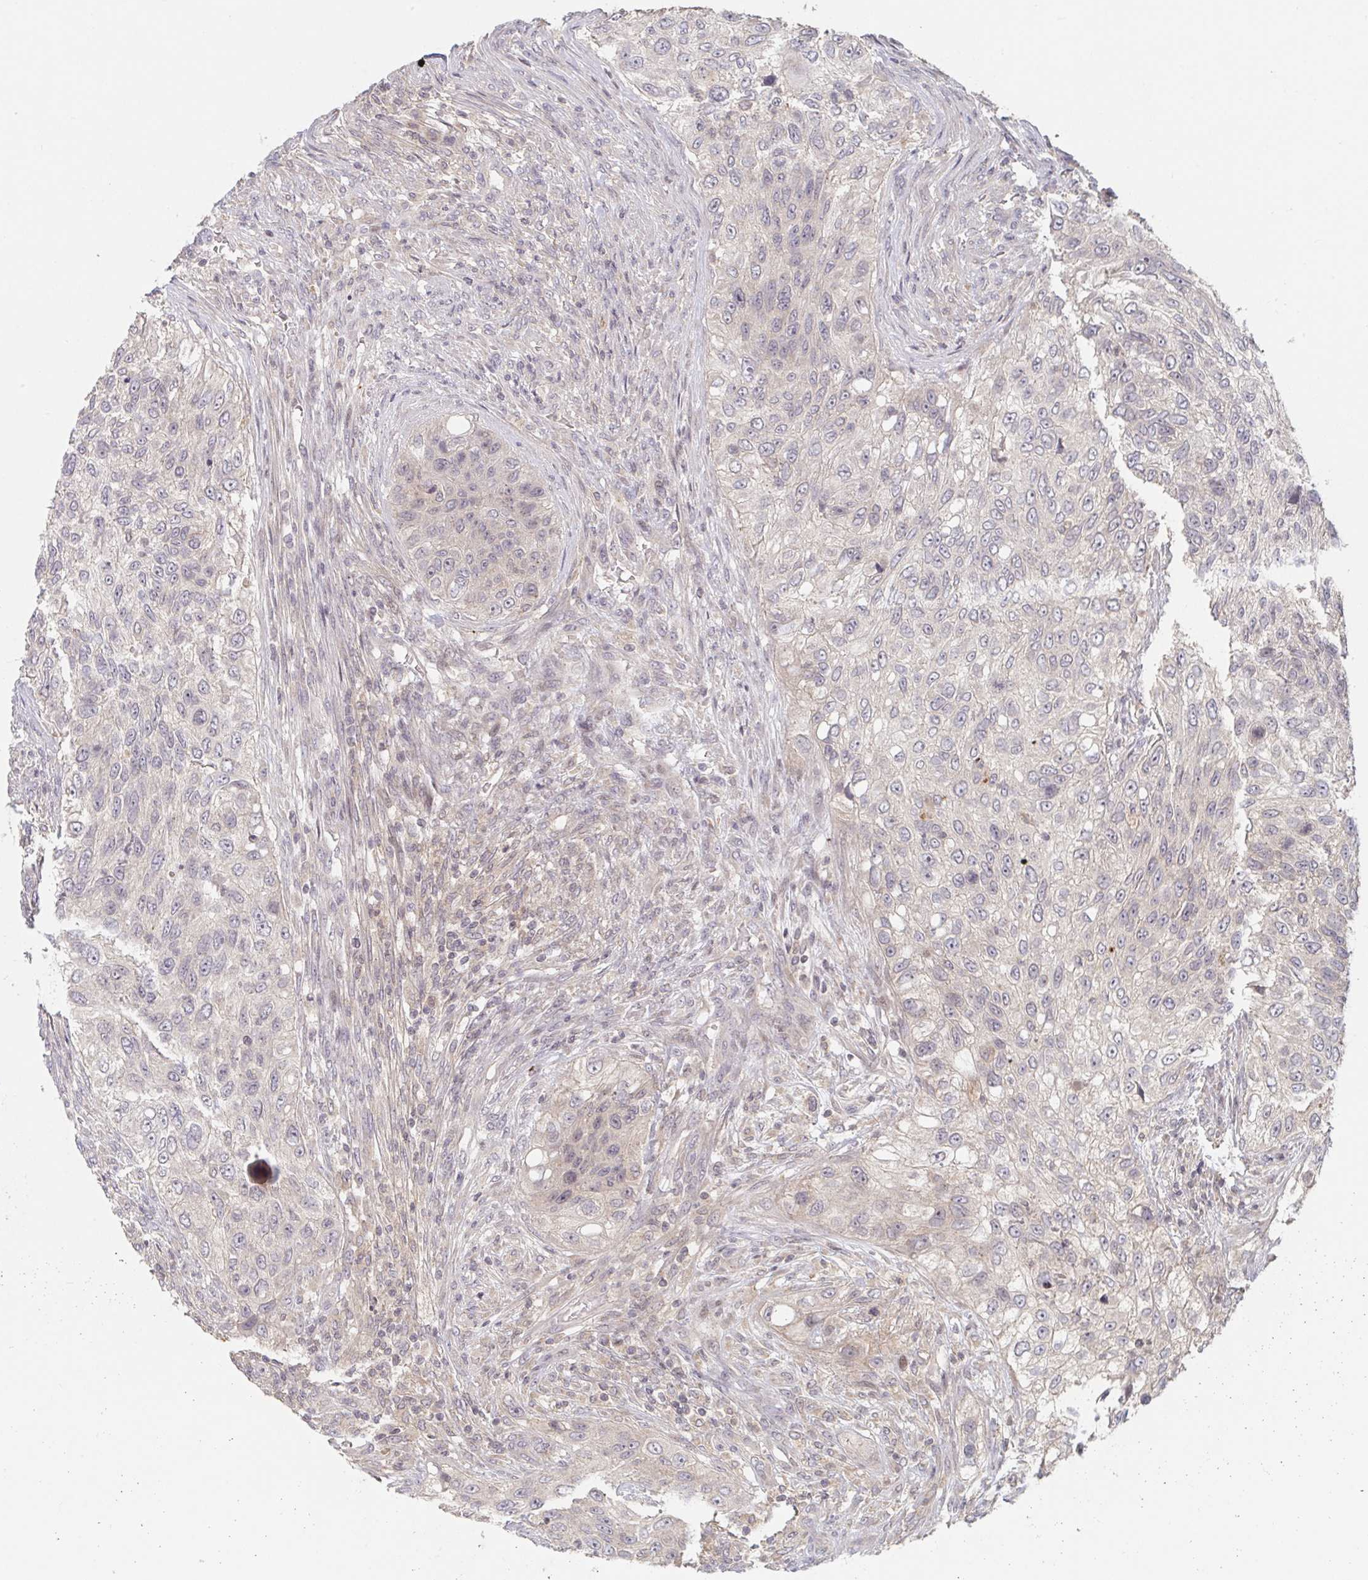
{"staining": {"intensity": "negative", "quantity": "none", "location": "none"}, "tissue": "urothelial cancer", "cell_type": "Tumor cells", "image_type": "cancer", "snomed": [{"axis": "morphology", "description": "Urothelial carcinoma, High grade"}, {"axis": "topography", "description": "Urinary bladder"}], "caption": "Protein analysis of urothelial carcinoma (high-grade) exhibits no significant positivity in tumor cells.", "gene": "DCST1", "patient": {"sex": "female", "age": 60}}